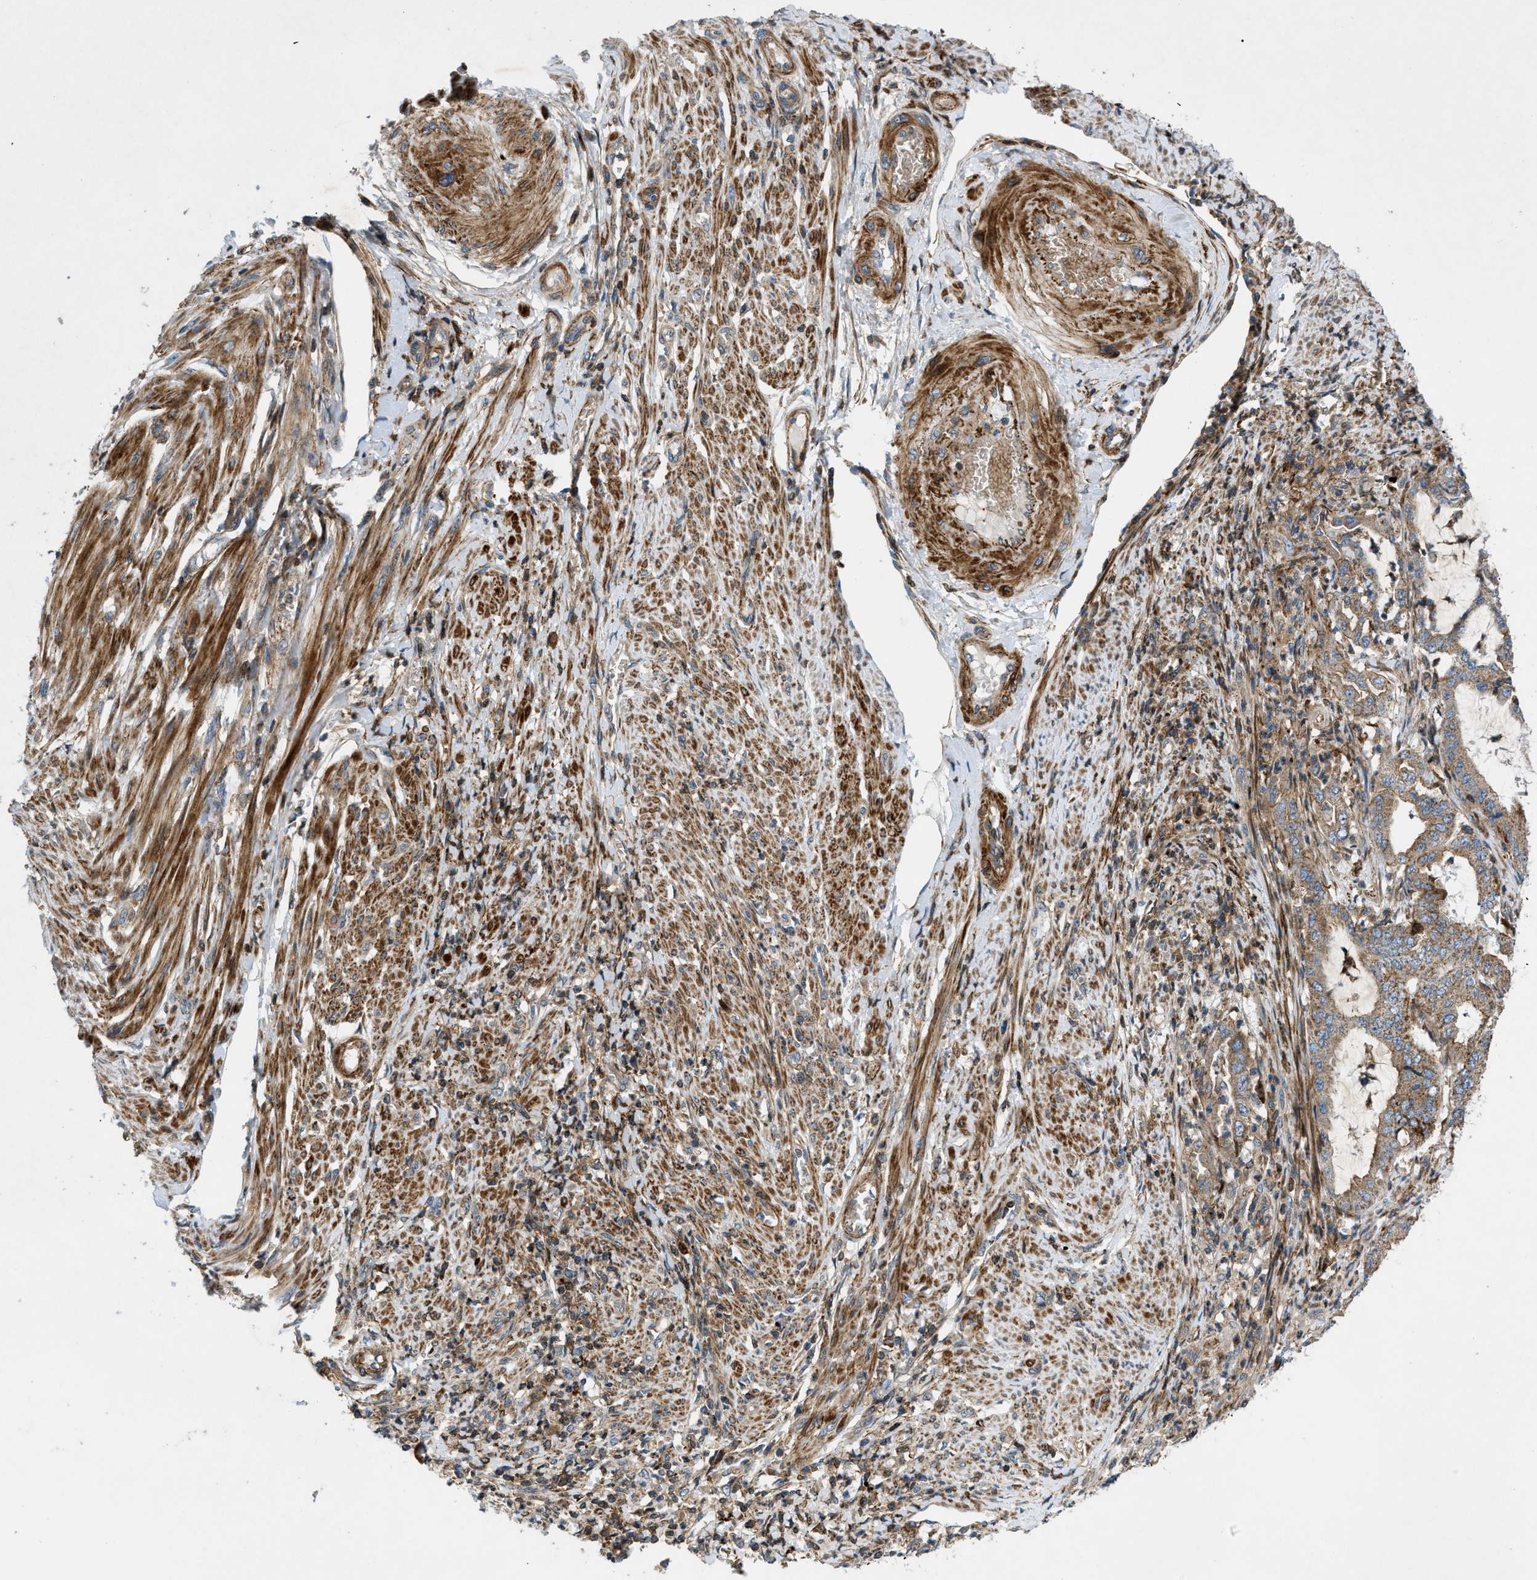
{"staining": {"intensity": "moderate", "quantity": ">75%", "location": "cytoplasmic/membranous"}, "tissue": "endometrial cancer", "cell_type": "Tumor cells", "image_type": "cancer", "snomed": [{"axis": "morphology", "description": "Adenocarcinoma, NOS"}, {"axis": "topography", "description": "Endometrium"}], "caption": "Adenocarcinoma (endometrial) stained with a protein marker exhibits moderate staining in tumor cells.", "gene": "DHODH", "patient": {"sex": "female", "age": 70}}